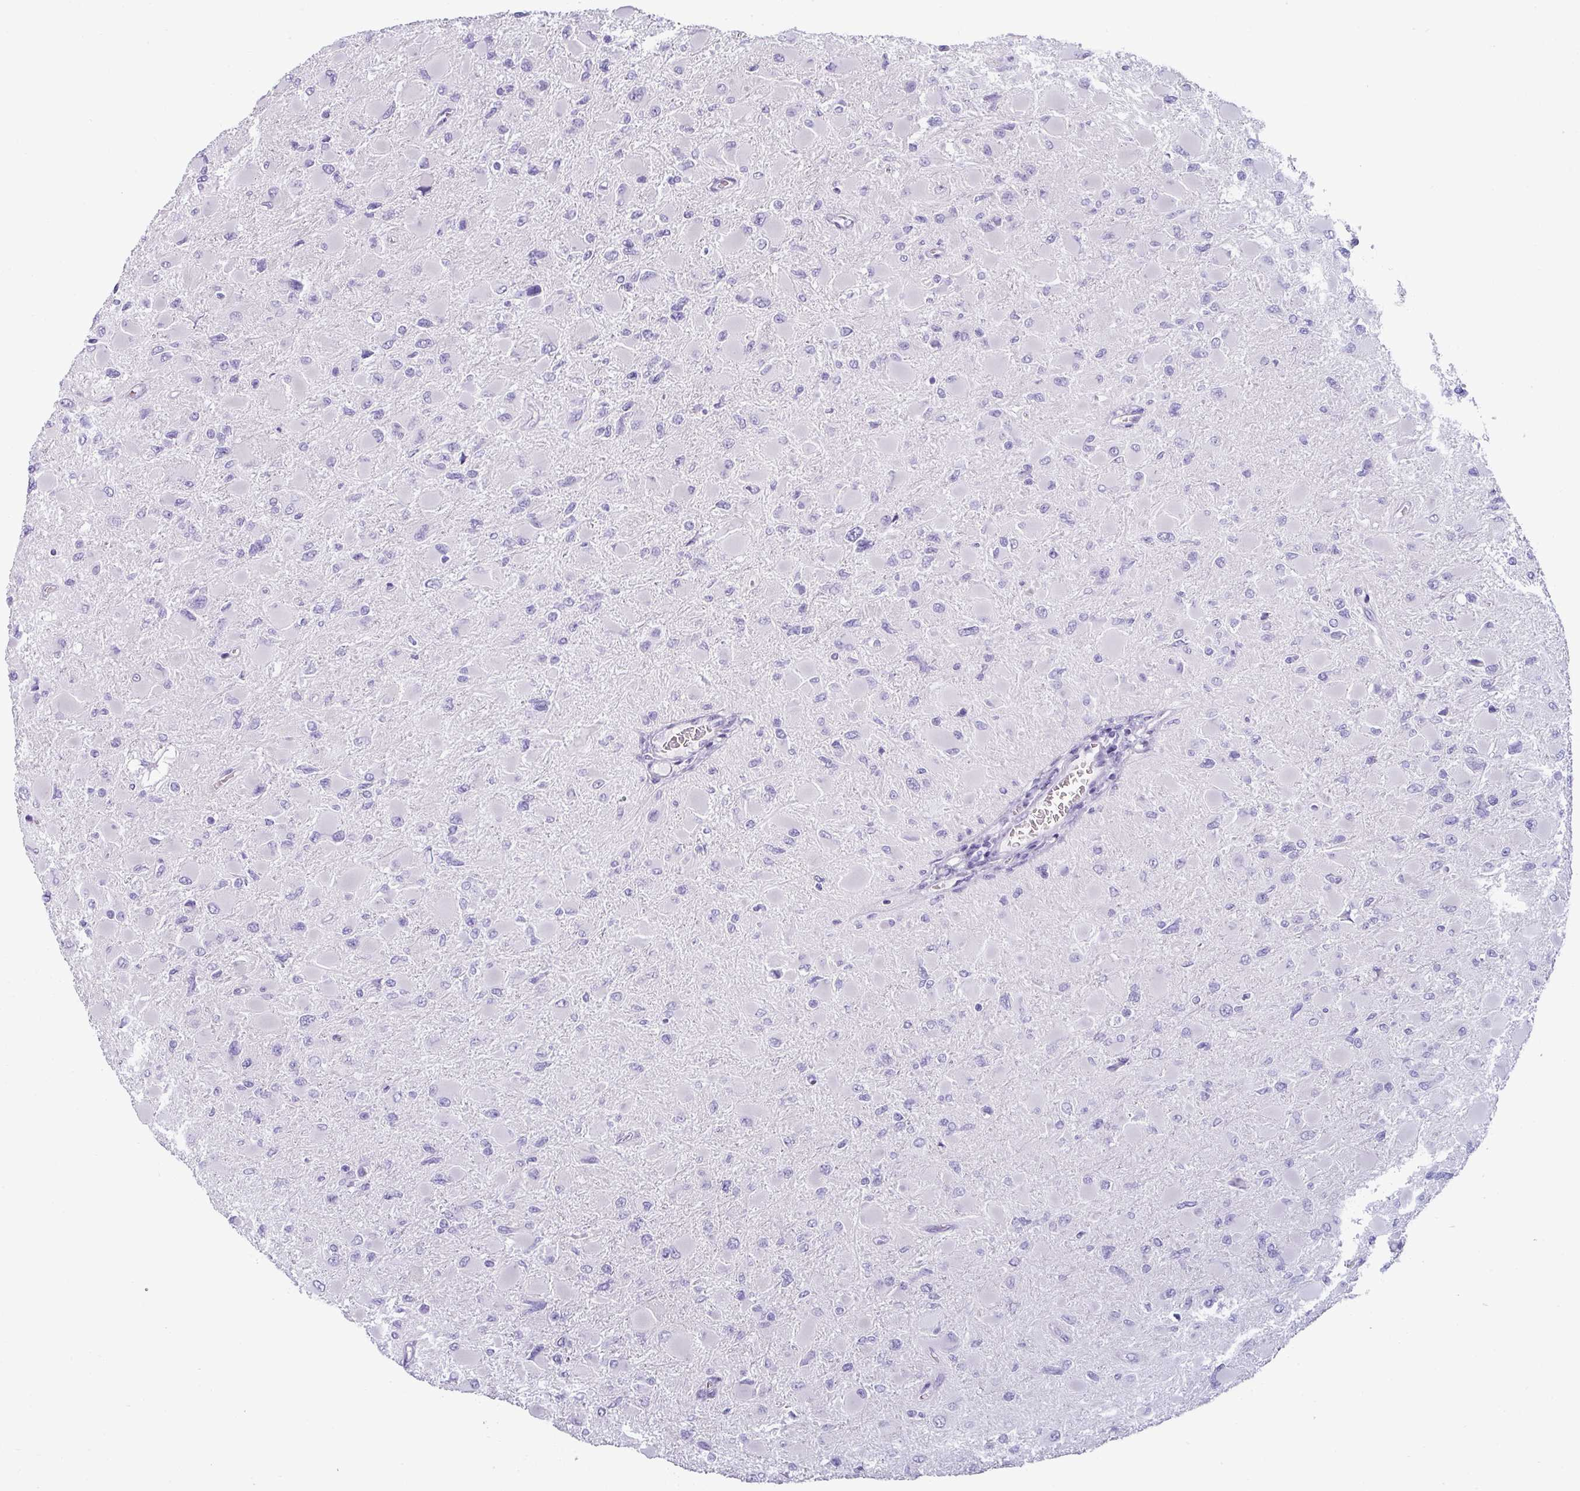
{"staining": {"intensity": "negative", "quantity": "none", "location": "none"}, "tissue": "glioma", "cell_type": "Tumor cells", "image_type": "cancer", "snomed": [{"axis": "morphology", "description": "Glioma, malignant, High grade"}, {"axis": "topography", "description": "Cerebral cortex"}], "caption": "DAB immunohistochemical staining of human malignant high-grade glioma exhibits no significant staining in tumor cells.", "gene": "VCY1B", "patient": {"sex": "female", "age": 36}}